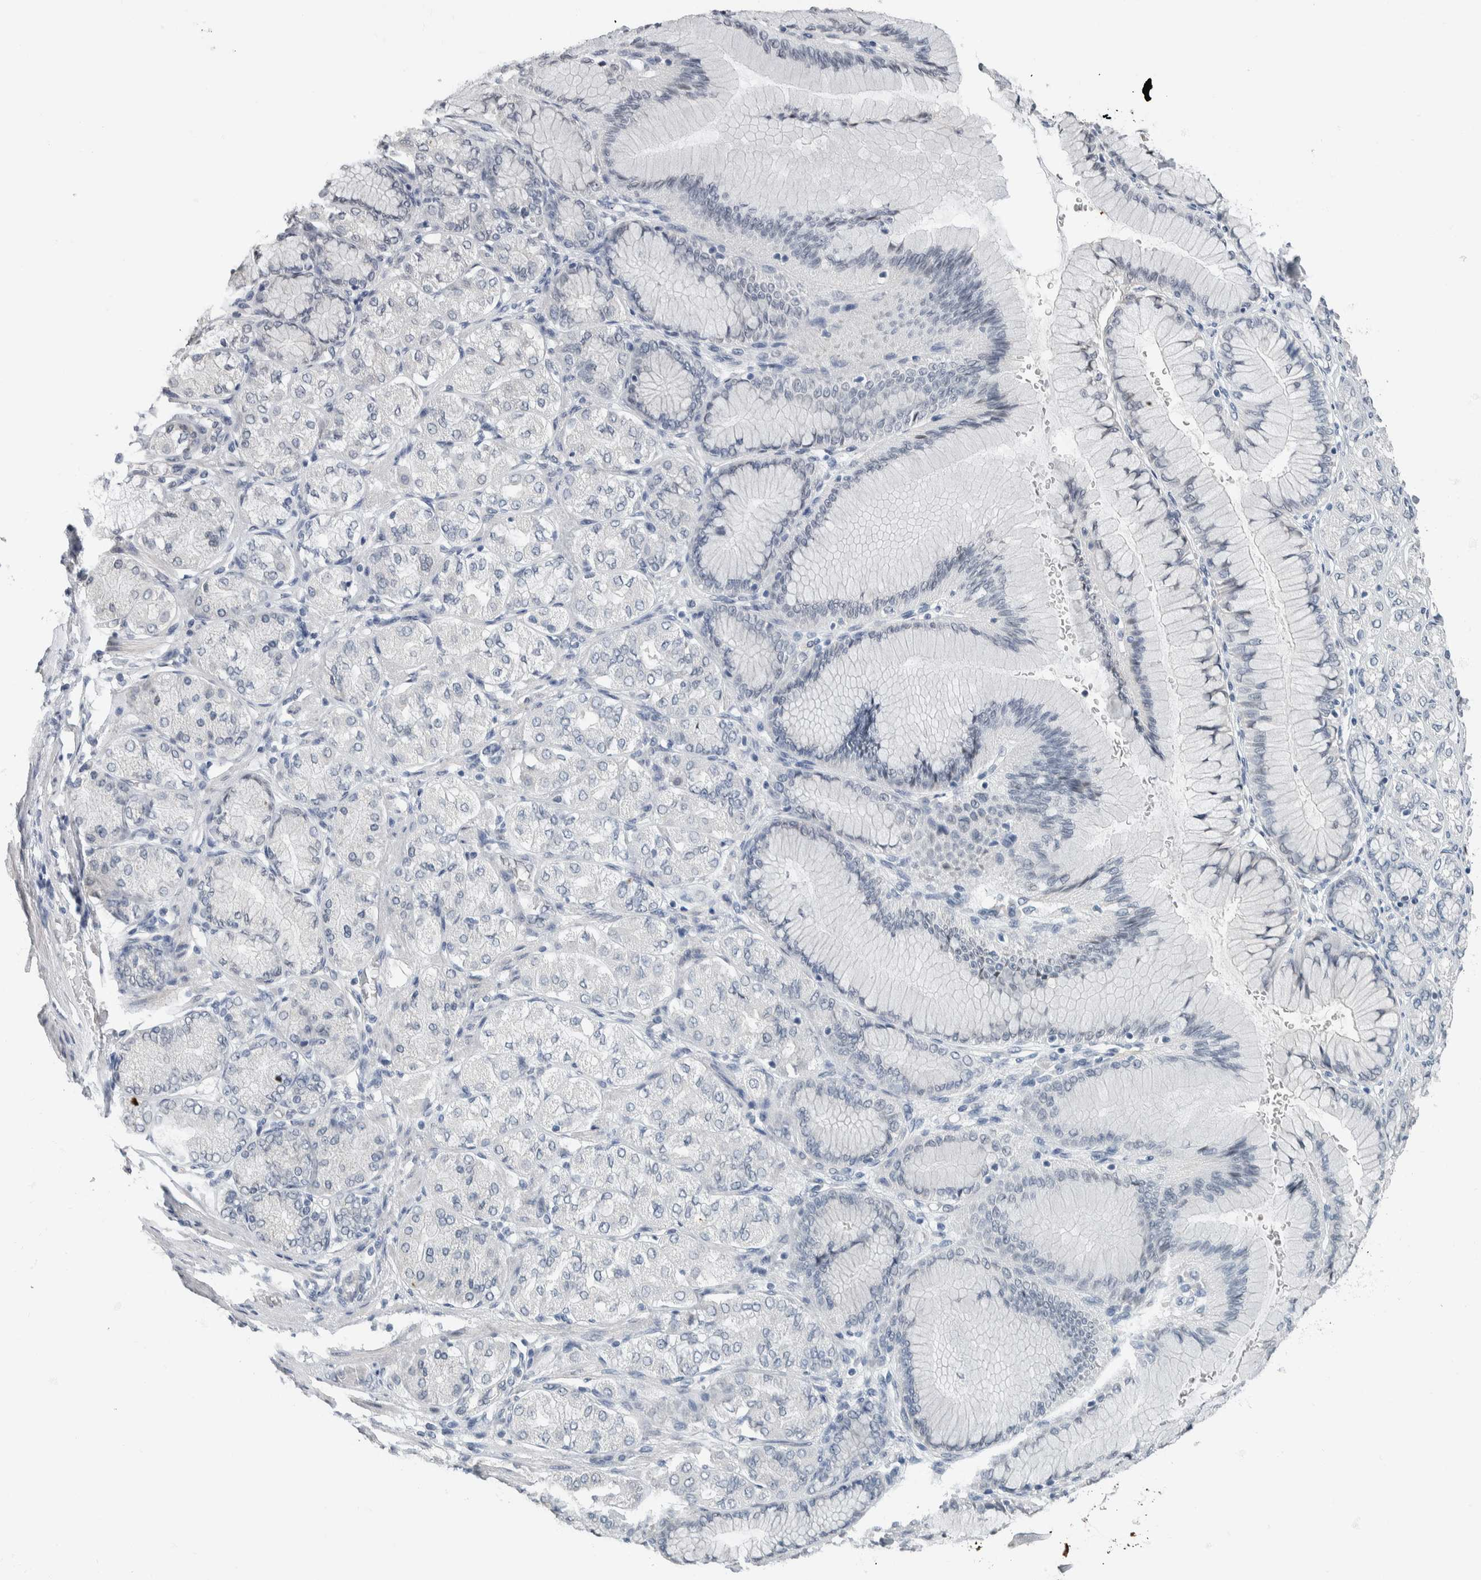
{"staining": {"intensity": "negative", "quantity": "none", "location": "none"}, "tissue": "stomach cancer", "cell_type": "Tumor cells", "image_type": "cancer", "snomed": [{"axis": "morphology", "description": "Adenocarcinoma, NOS"}, {"axis": "topography", "description": "Stomach"}], "caption": "Adenocarcinoma (stomach) stained for a protein using immunohistochemistry shows no positivity tumor cells.", "gene": "NEFM", "patient": {"sex": "female", "age": 65}}